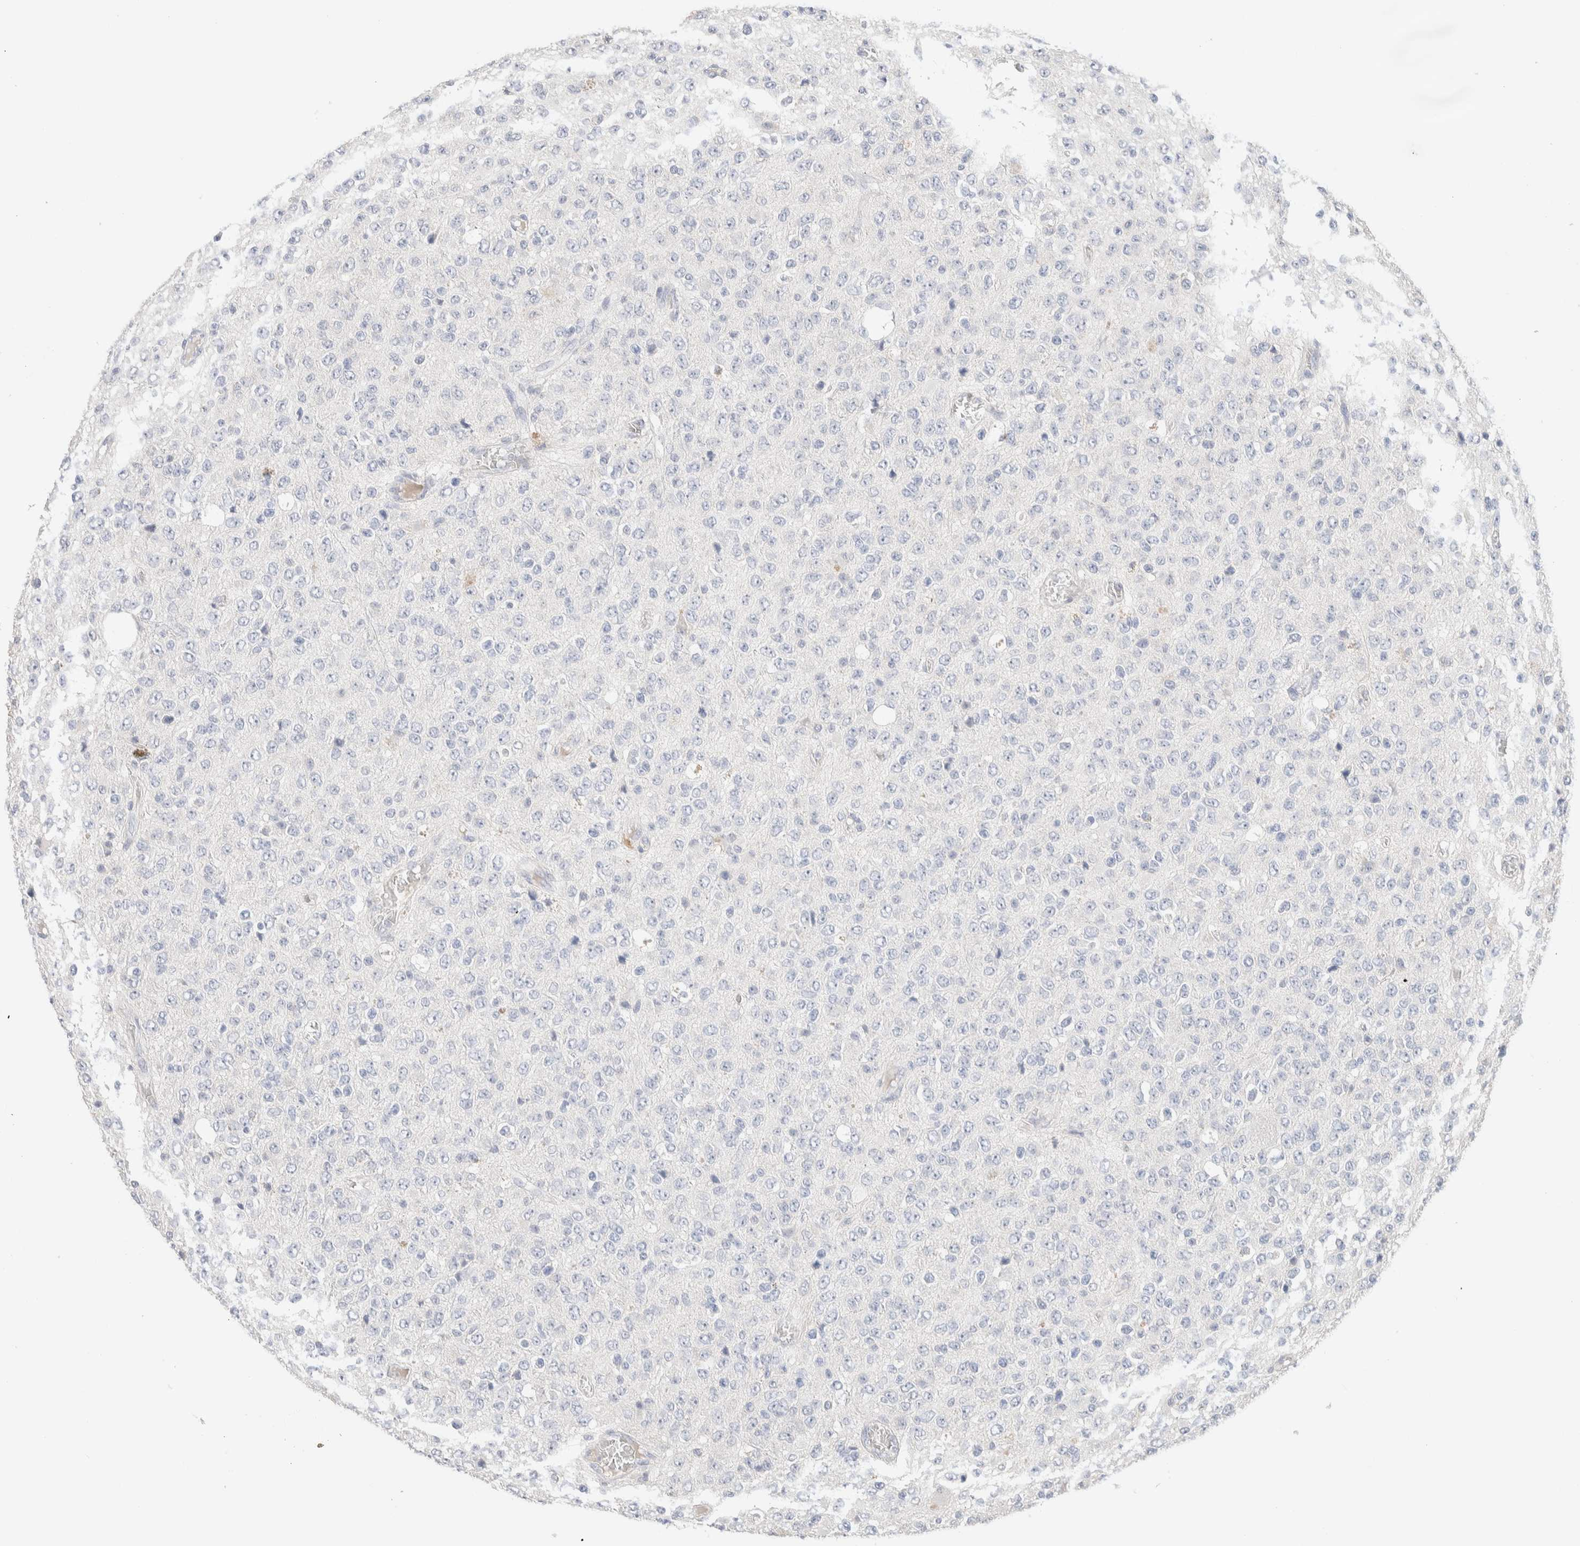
{"staining": {"intensity": "negative", "quantity": "none", "location": "none"}, "tissue": "glioma", "cell_type": "Tumor cells", "image_type": "cancer", "snomed": [{"axis": "morphology", "description": "Glioma, malignant, High grade"}, {"axis": "topography", "description": "pancreas cauda"}], "caption": "Tumor cells are negative for protein expression in human glioma.", "gene": "RIDA", "patient": {"sex": "male", "age": 60}}